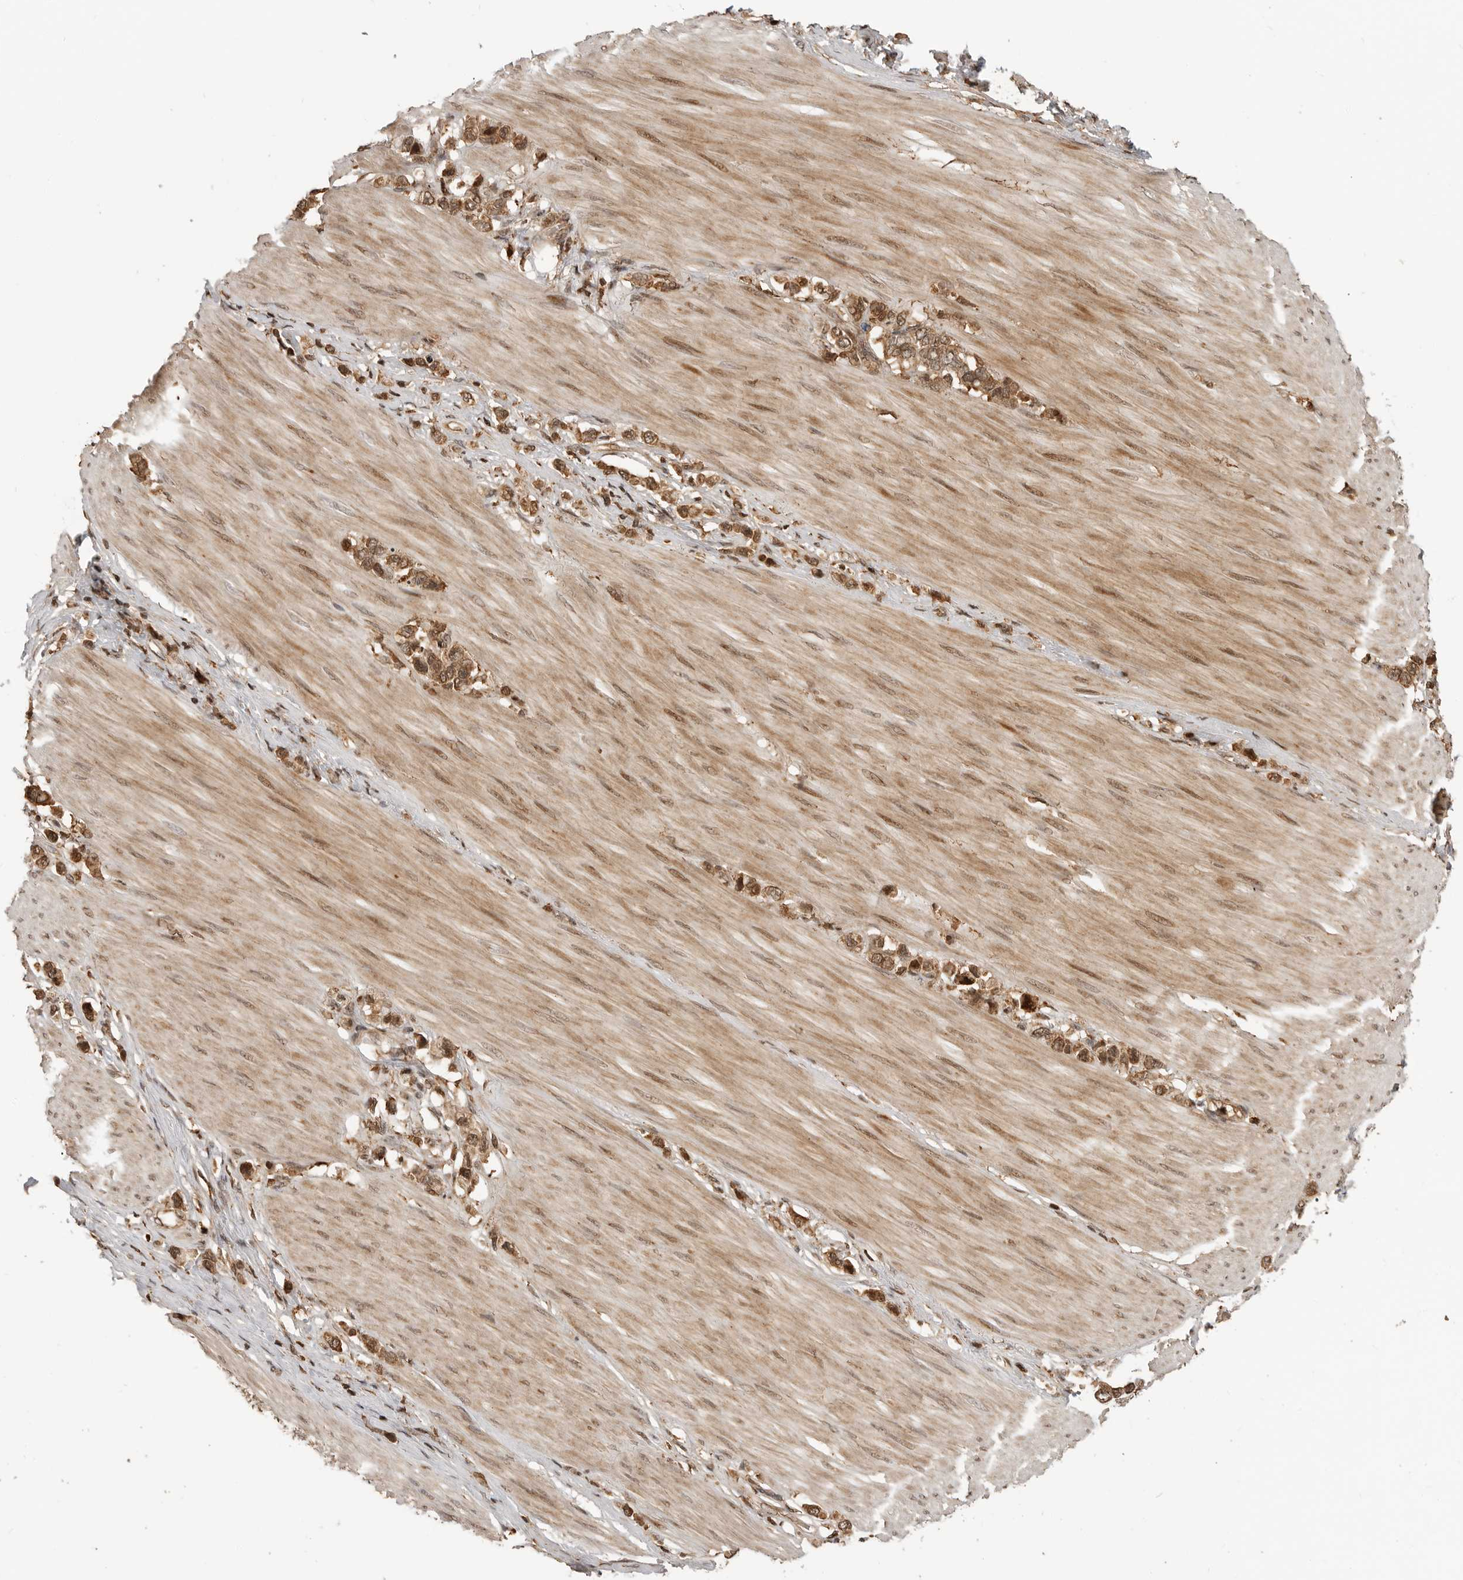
{"staining": {"intensity": "moderate", "quantity": ">75%", "location": "cytoplasmic/membranous,nuclear"}, "tissue": "stomach cancer", "cell_type": "Tumor cells", "image_type": "cancer", "snomed": [{"axis": "morphology", "description": "Adenocarcinoma, NOS"}, {"axis": "topography", "description": "Stomach"}], "caption": "Immunohistochemistry of human stomach adenocarcinoma displays medium levels of moderate cytoplasmic/membranous and nuclear positivity in about >75% of tumor cells. The staining is performed using DAB (3,3'-diaminobenzidine) brown chromogen to label protein expression. The nuclei are counter-stained blue using hematoxylin.", "gene": "BMP2K", "patient": {"sex": "female", "age": 65}}